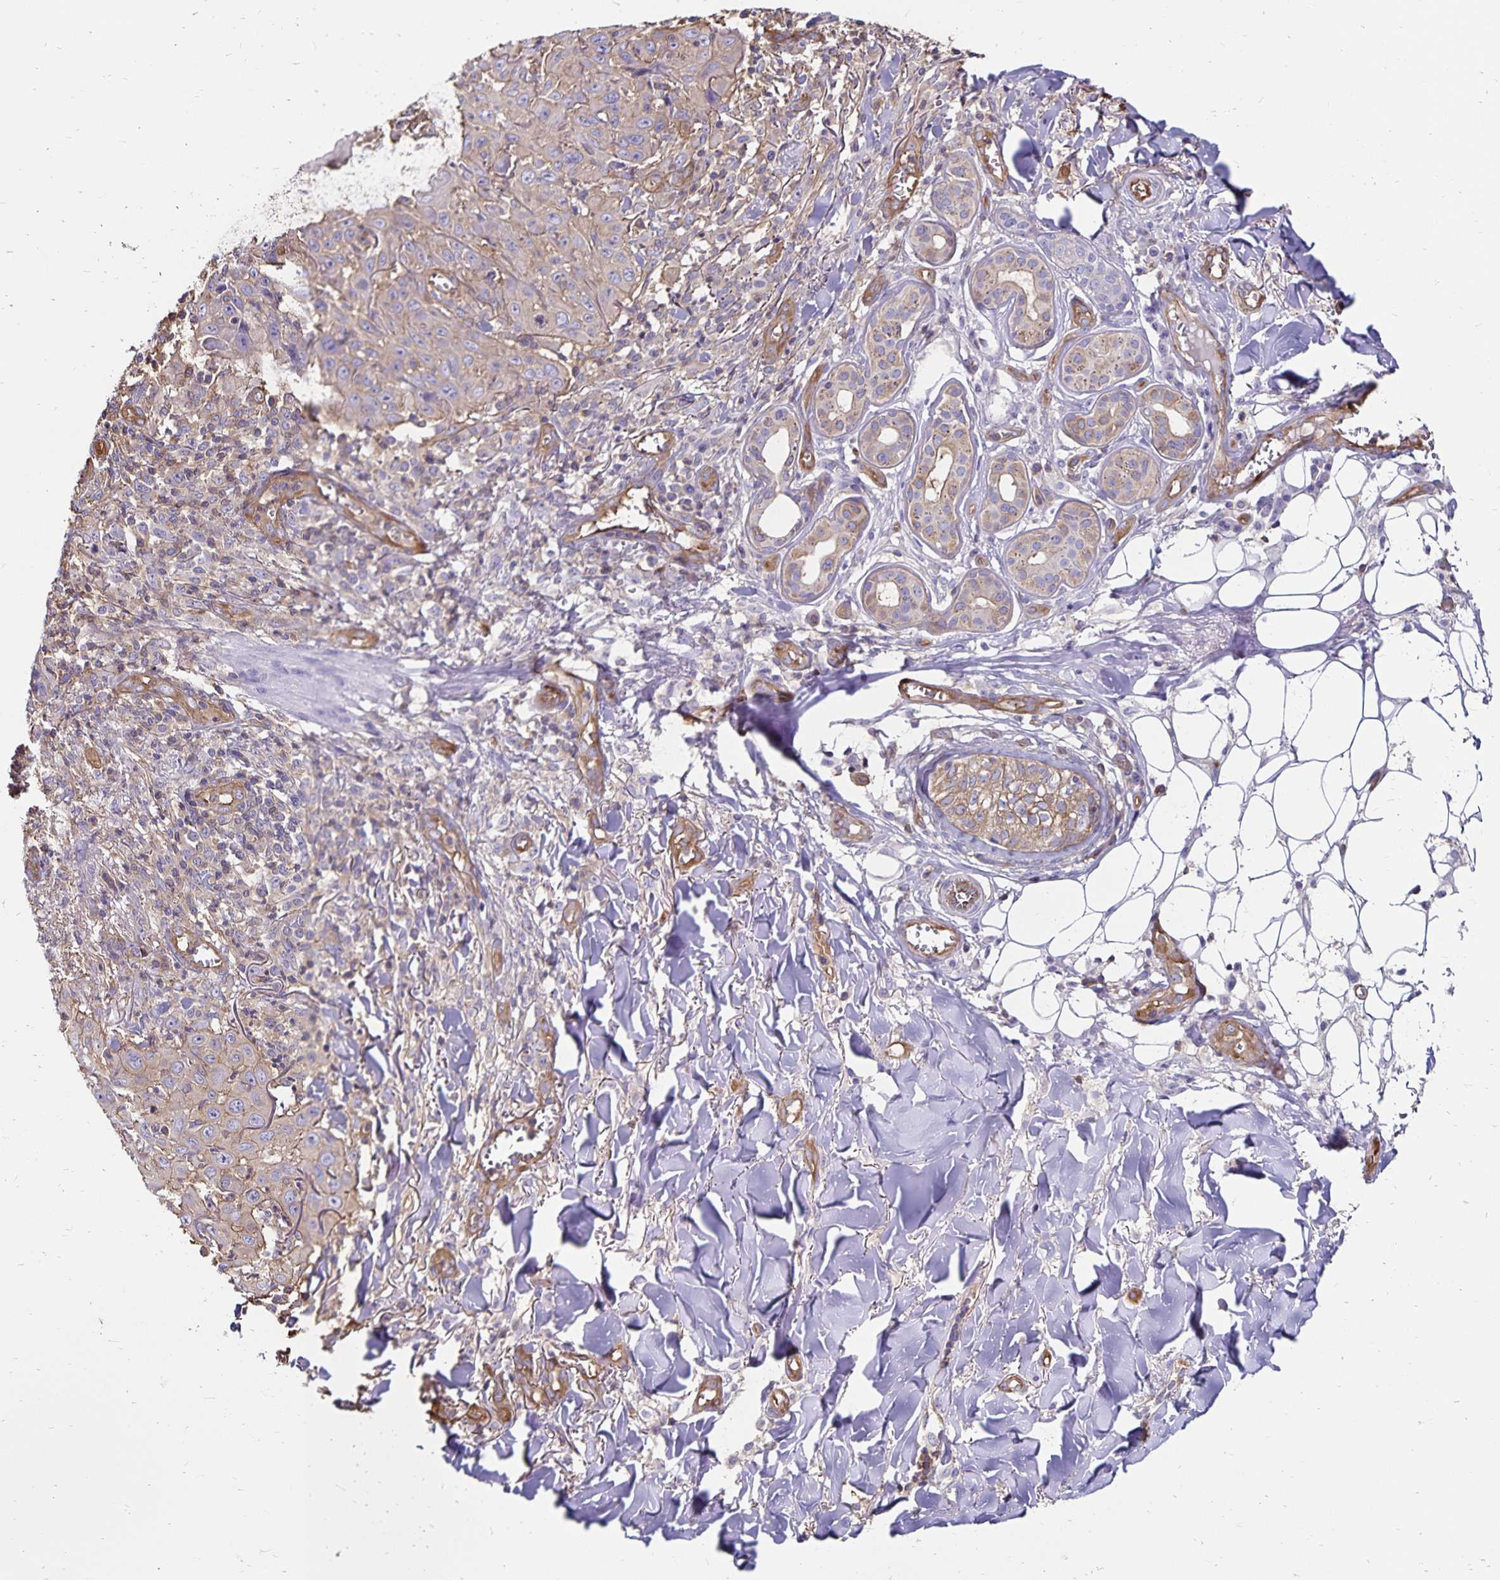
{"staining": {"intensity": "negative", "quantity": "none", "location": "none"}, "tissue": "skin cancer", "cell_type": "Tumor cells", "image_type": "cancer", "snomed": [{"axis": "morphology", "description": "Squamous cell carcinoma, NOS"}, {"axis": "topography", "description": "Skin"}], "caption": "Protein analysis of squamous cell carcinoma (skin) demonstrates no significant expression in tumor cells.", "gene": "RPRML", "patient": {"sex": "male", "age": 75}}